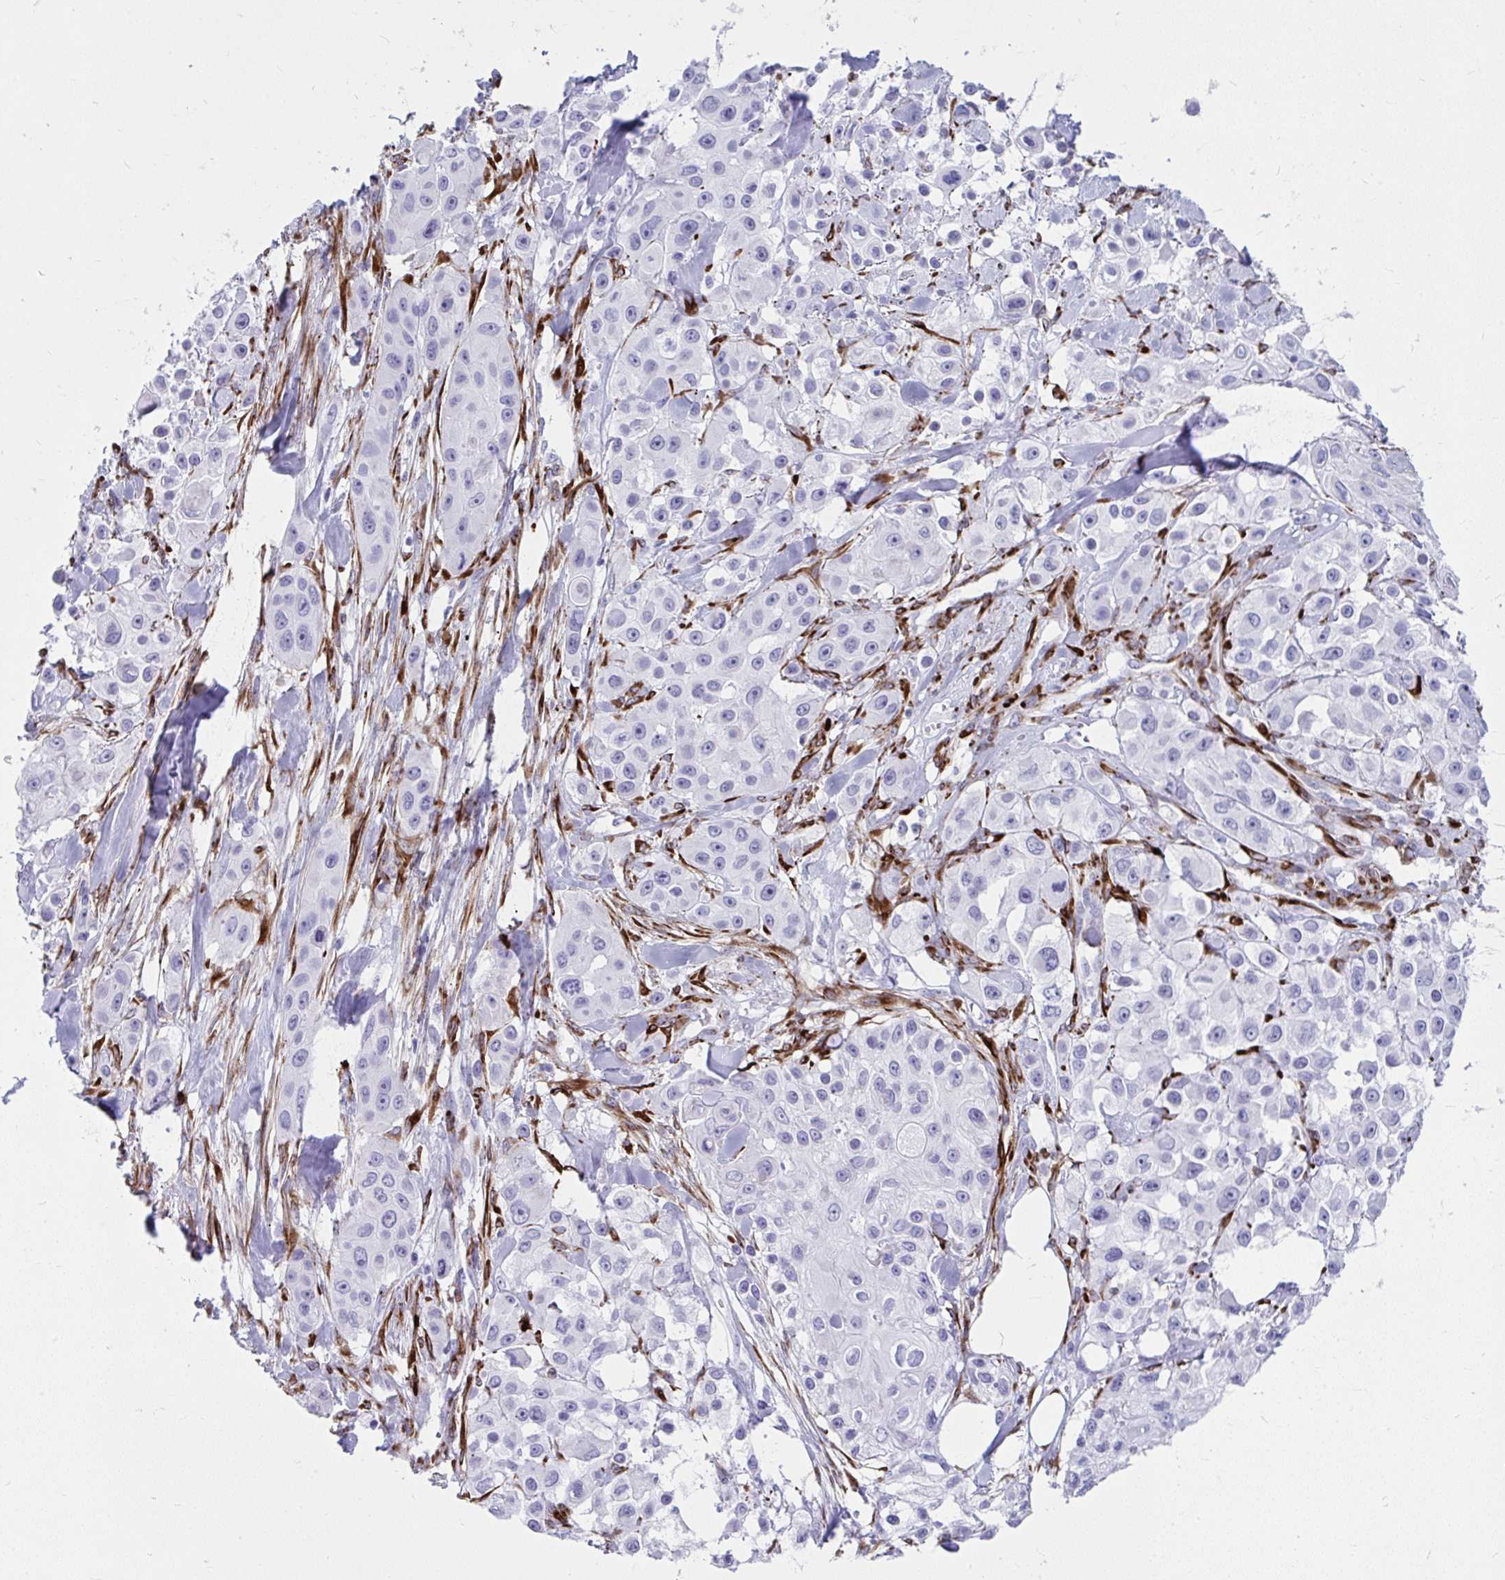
{"staining": {"intensity": "negative", "quantity": "none", "location": "none"}, "tissue": "skin cancer", "cell_type": "Tumor cells", "image_type": "cancer", "snomed": [{"axis": "morphology", "description": "Squamous cell carcinoma, NOS"}, {"axis": "topography", "description": "Skin"}], "caption": "Tumor cells are negative for brown protein staining in skin cancer (squamous cell carcinoma).", "gene": "GRXCR2", "patient": {"sex": "male", "age": 63}}